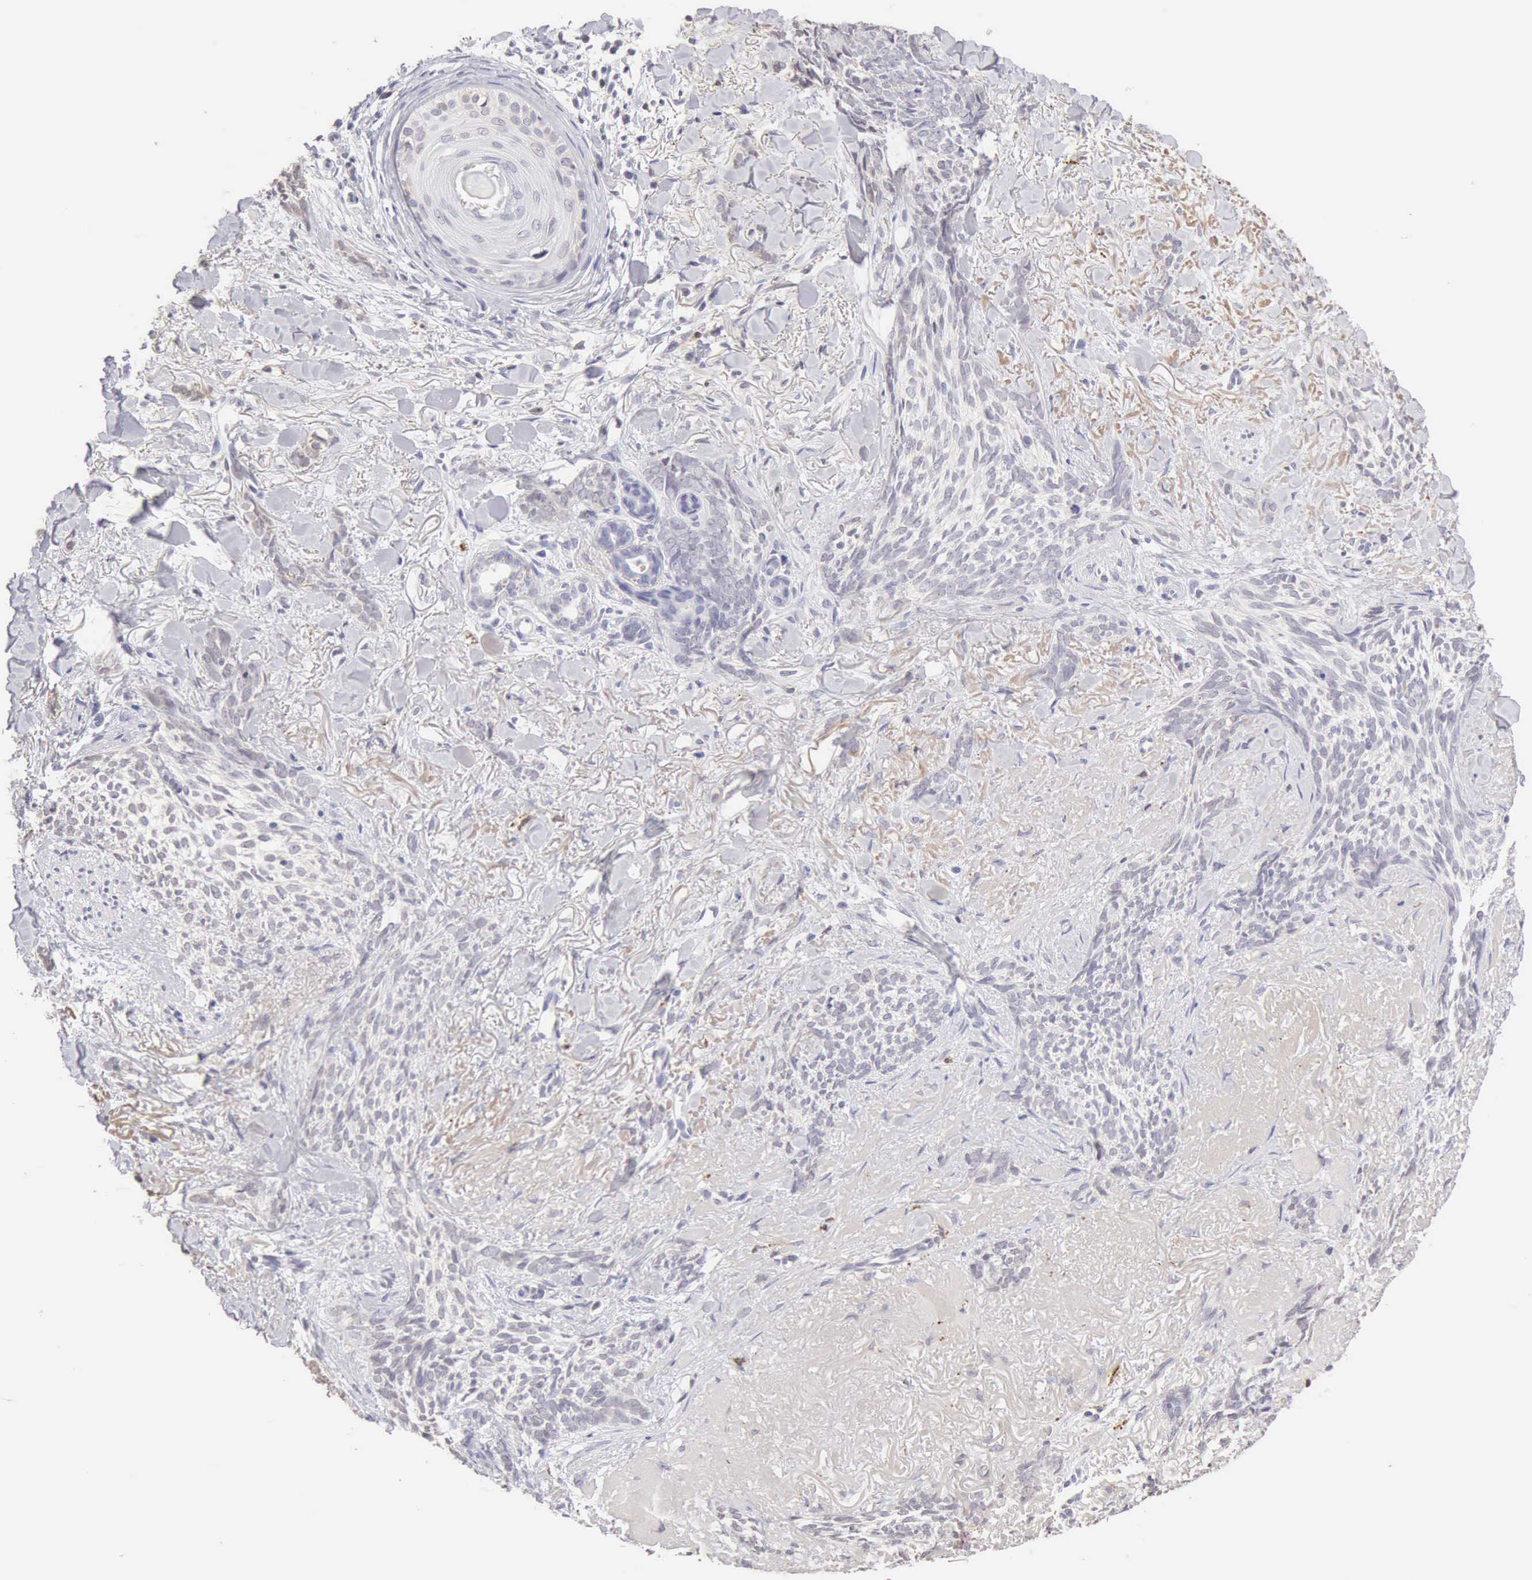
{"staining": {"intensity": "negative", "quantity": "none", "location": "none"}, "tissue": "skin cancer", "cell_type": "Tumor cells", "image_type": "cancer", "snomed": [{"axis": "morphology", "description": "Basal cell carcinoma"}, {"axis": "topography", "description": "Skin"}], "caption": "Skin cancer stained for a protein using IHC shows no positivity tumor cells.", "gene": "RNASE1", "patient": {"sex": "female", "age": 81}}